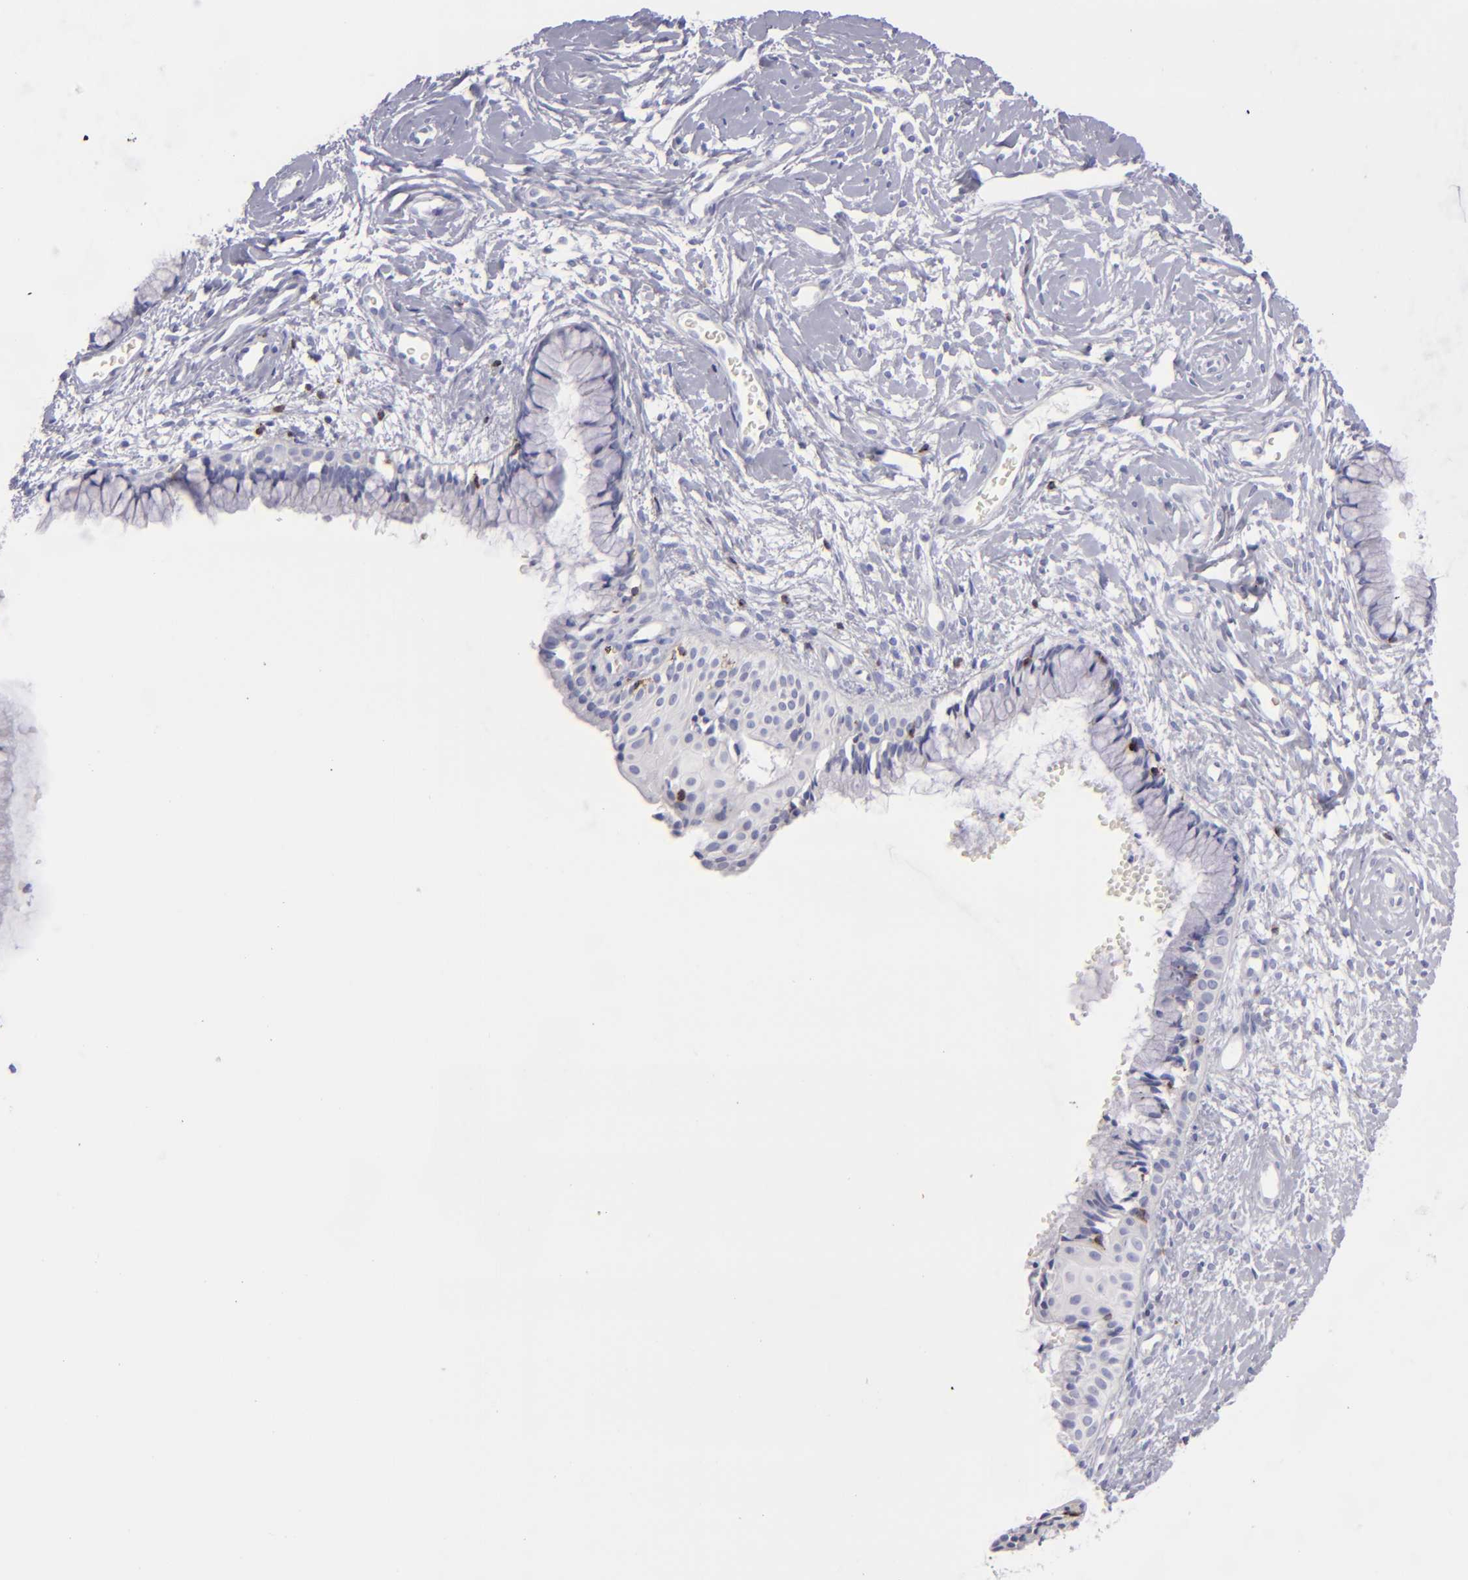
{"staining": {"intensity": "negative", "quantity": "none", "location": "none"}, "tissue": "cervix", "cell_type": "Glandular cells", "image_type": "normal", "snomed": [{"axis": "morphology", "description": "Normal tissue, NOS"}, {"axis": "topography", "description": "Cervix"}], "caption": "A histopathology image of cervix stained for a protein reveals no brown staining in glandular cells. (DAB immunohistochemistry (IHC) with hematoxylin counter stain).", "gene": "CD2", "patient": {"sex": "female", "age": 46}}